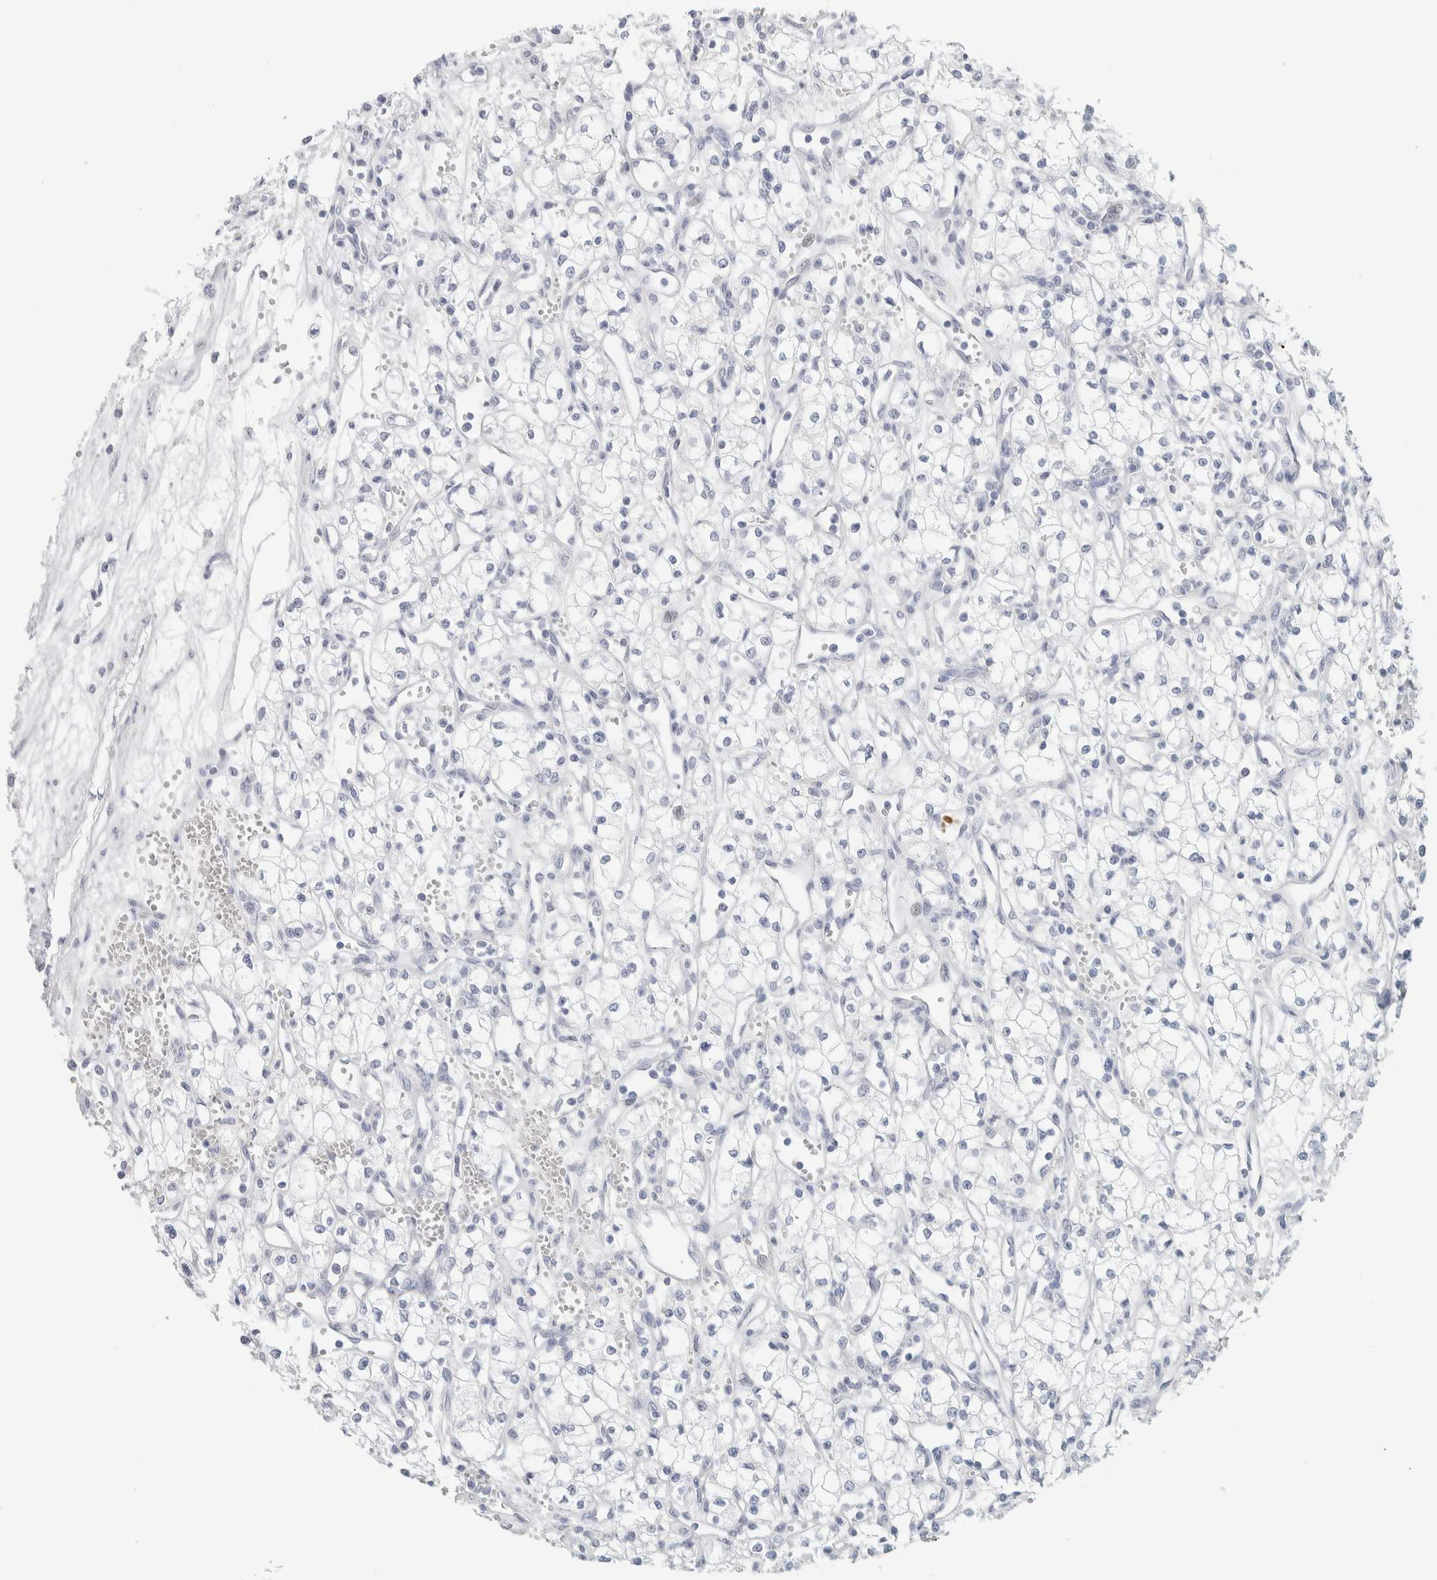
{"staining": {"intensity": "negative", "quantity": "none", "location": "none"}, "tissue": "renal cancer", "cell_type": "Tumor cells", "image_type": "cancer", "snomed": [{"axis": "morphology", "description": "Adenocarcinoma, NOS"}, {"axis": "topography", "description": "Kidney"}], "caption": "The immunohistochemistry image has no significant expression in tumor cells of renal cancer (adenocarcinoma) tissue. (DAB IHC, high magnification).", "gene": "IL6", "patient": {"sex": "male", "age": 59}}